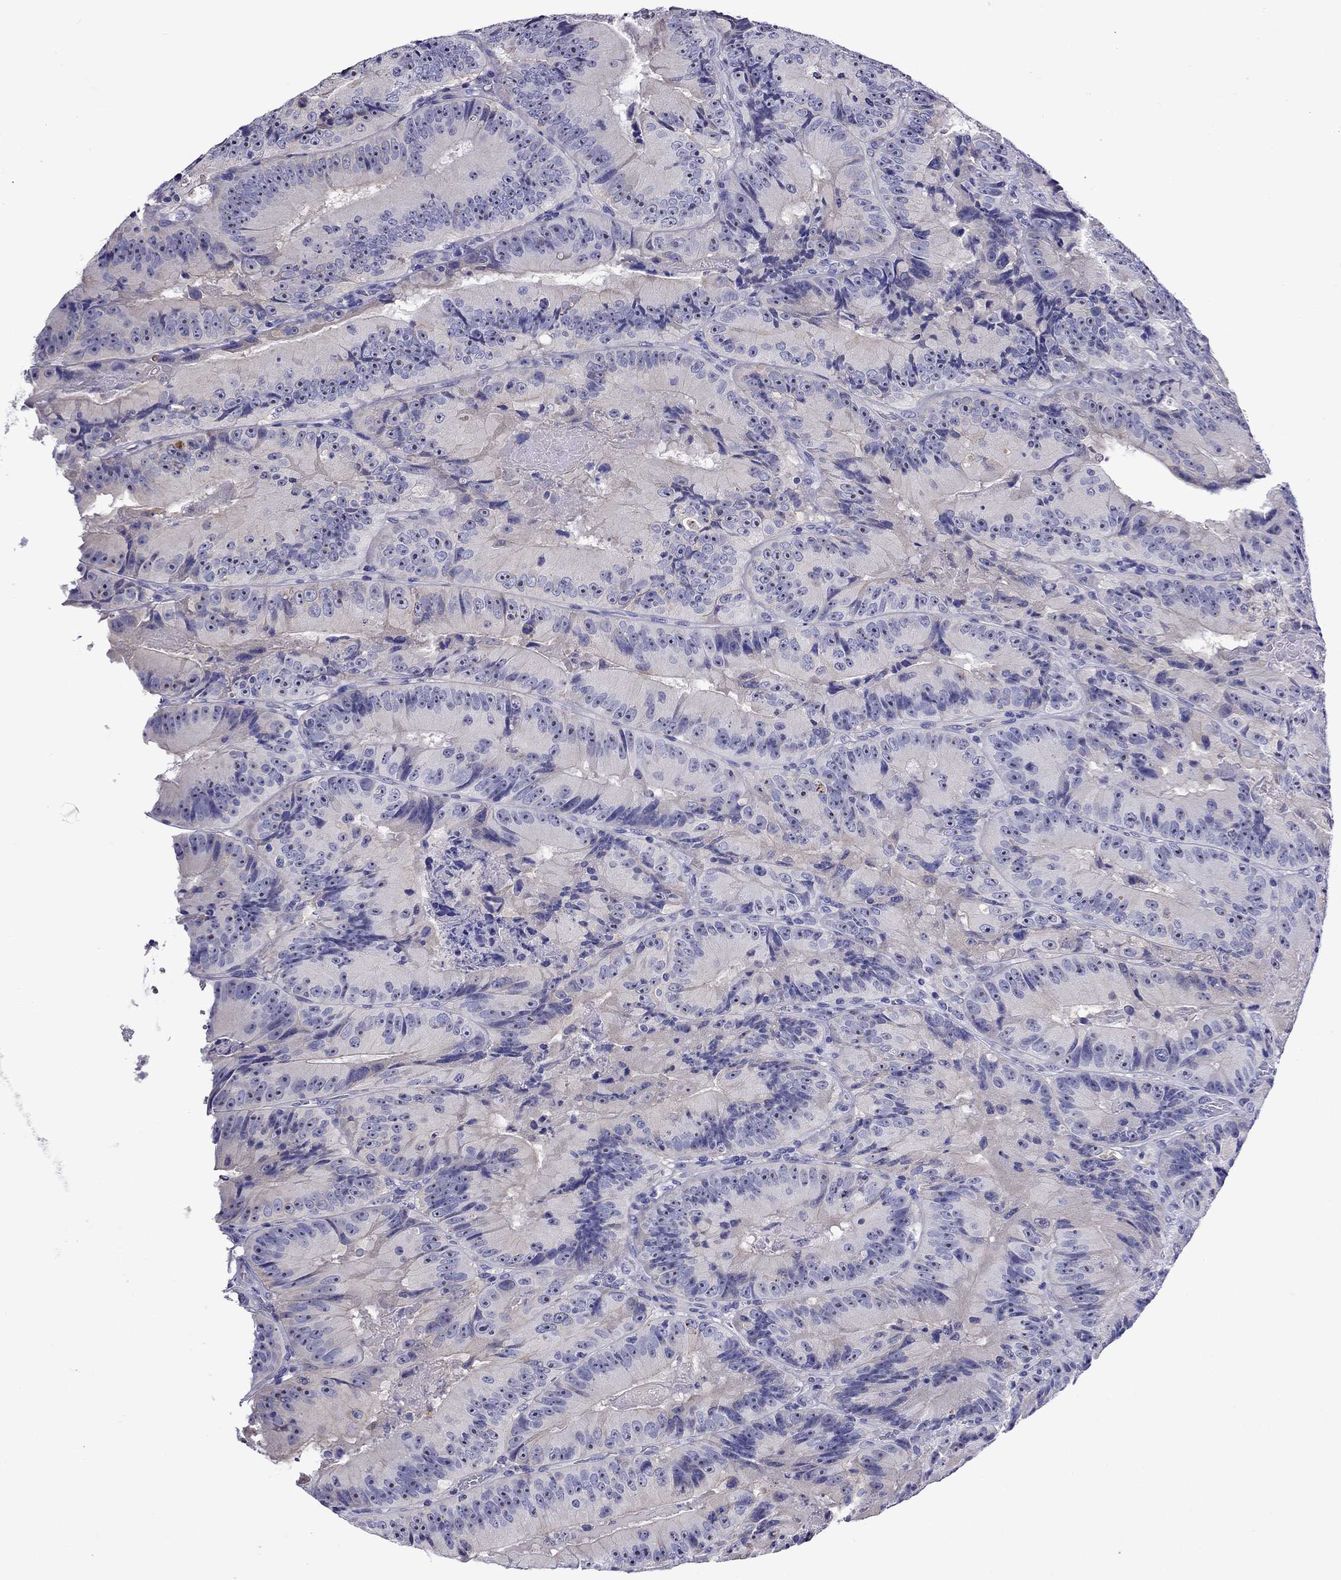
{"staining": {"intensity": "negative", "quantity": "none", "location": "none"}, "tissue": "colorectal cancer", "cell_type": "Tumor cells", "image_type": "cancer", "snomed": [{"axis": "morphology", "description": "Adenocarcinoma, NOS"}, {"axis": "topography", "description": "Colon"}], "caption": "Human colorectal cancer stained for a protein using immunohistochemistry displays no positivity in tumor cells.", "gene": "SCG2", "patient": {"sex": "female", "age": 86}}